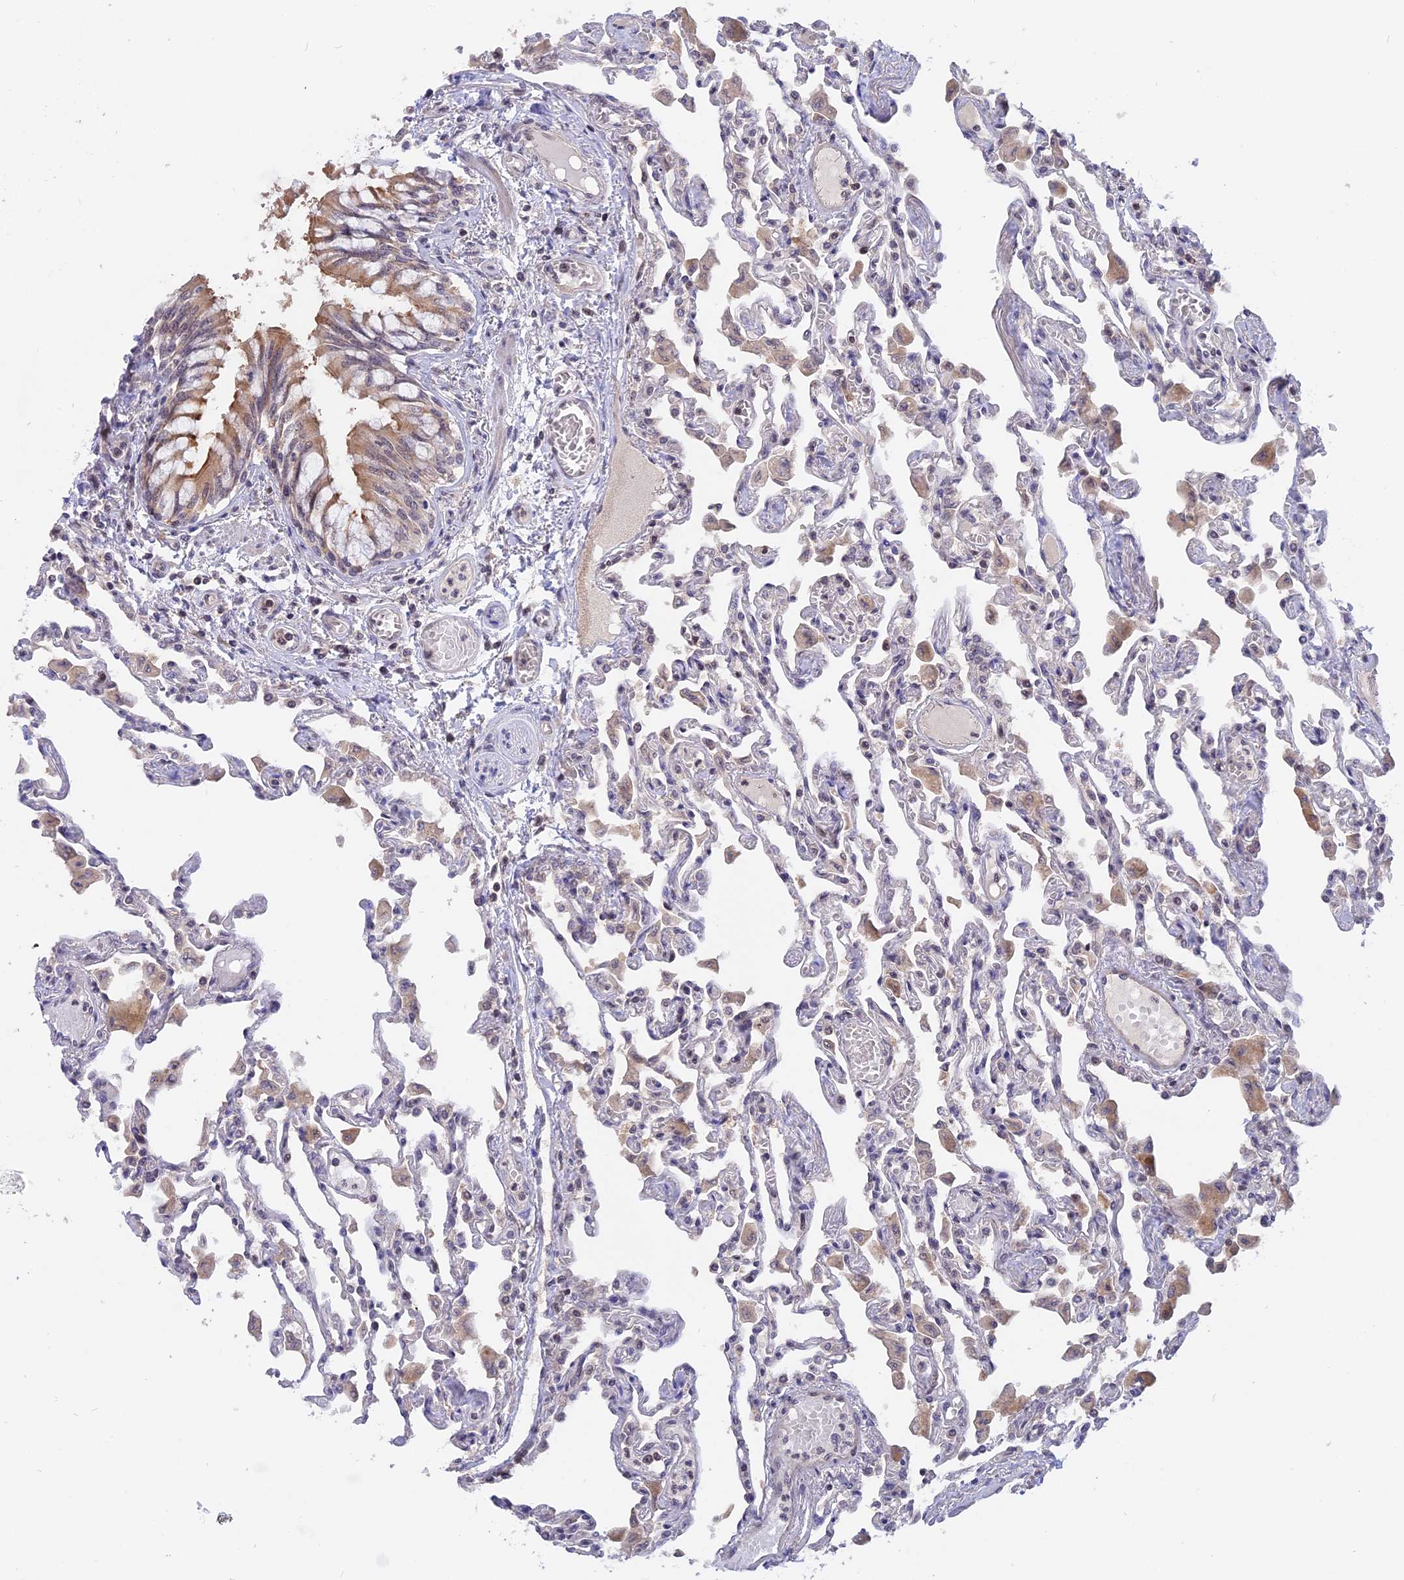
{"staining": {"intensity": "negative", "quantity": "none", "location": "none"}, "tissue": "lung", "cell_type": "Alveolar cells", "image_type": "normal", "snomed": [{"axis": "morphology", "description": "Normal tissue, NOS"}, {"axis": "topography", "description": "Bronchus"}, {"axis": "topography", "description": "Lung"}], "caption": "This is a photomicrograph of immunohistochemistry (IHC) staining of normal lung, which shows no expression in alveolar cells.", "gene": "RFC5", "patient": {"sex": "female", "age": 49}}